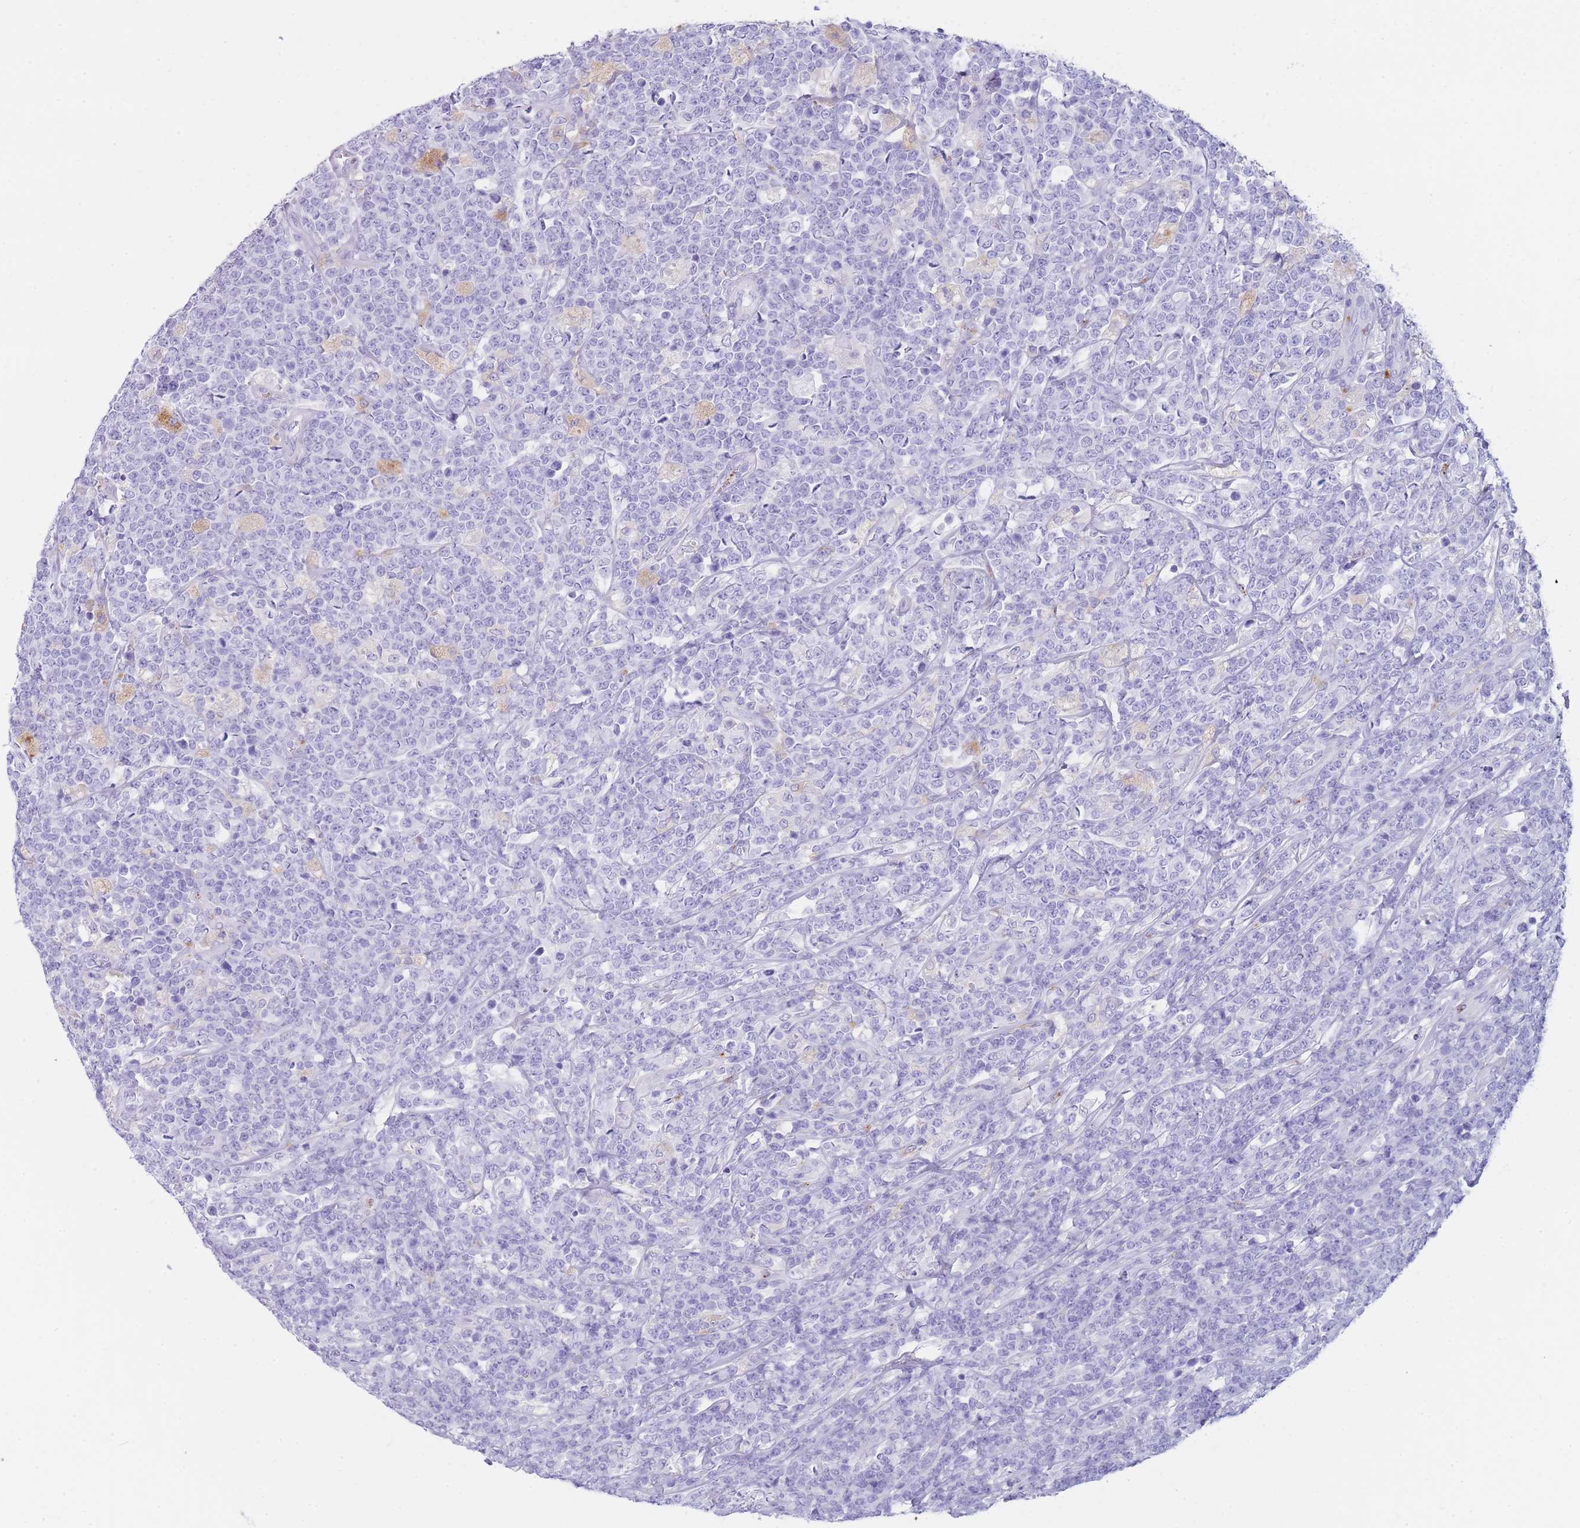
{"staining": {"intensity": "negative", "quantity": "none", "location": "none"}, "tissue": "lymphoma", "cell_type": "Tumor cells", "image_type": "cancer", "snomed": [{"axis": "morphology", "description": "Malignant lymphoma, non-Hodgkin's type, High grade"}, {"axis": "topography", "description": "Small intestine"}], "caption": "Immunohistochemistry (IHC) image of human malignant lymphoma, non-Hodgkin's type (high-grade) stained for a protein (brown), which demonstrates no expression in tumor cells.", "gene": "PLBD1", "patient": {"sex": "male", "age": 8}}